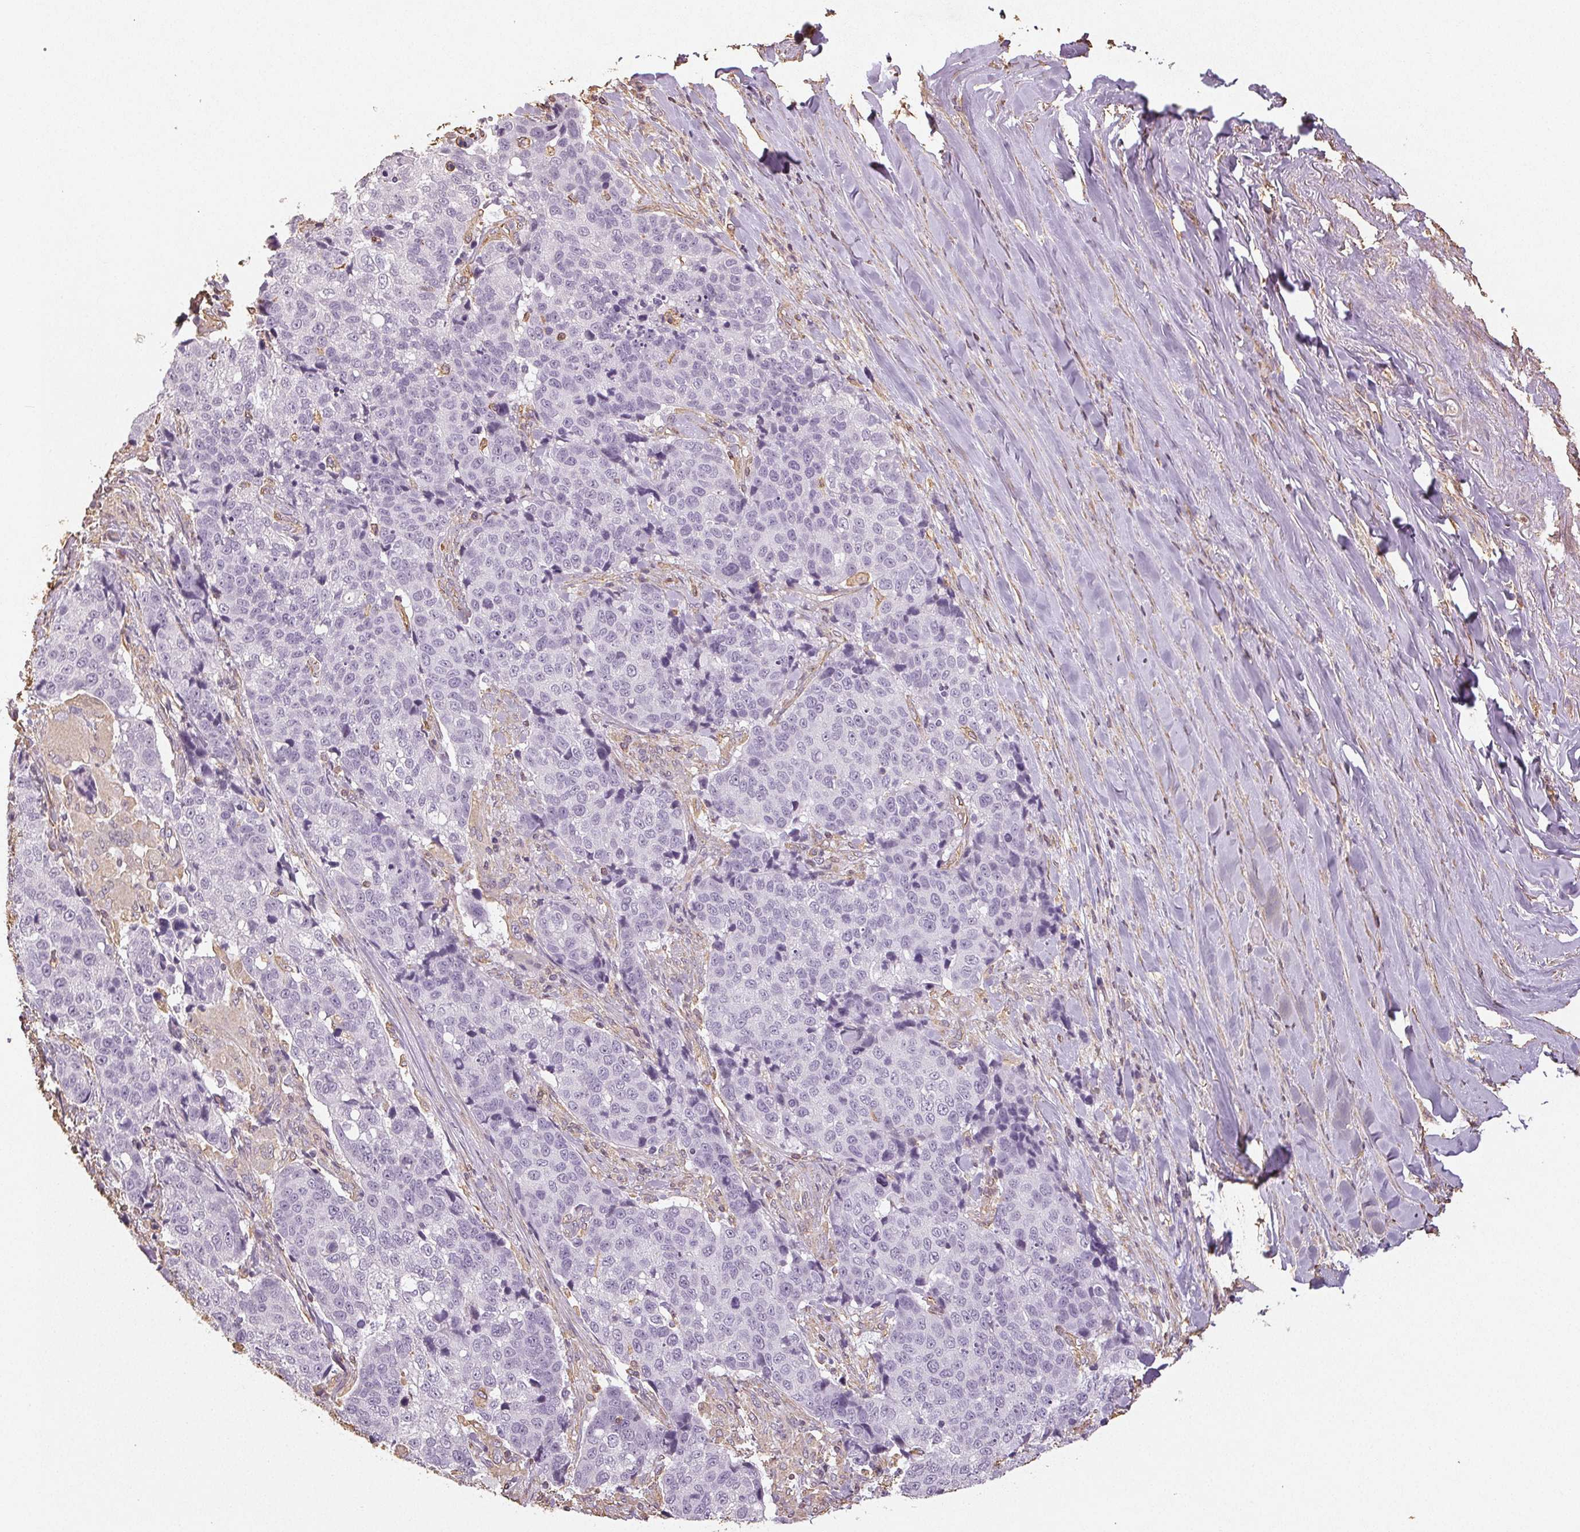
{"staining": {"intensity": "negative", "quantity": "none", "location": "none"}, "tissue": "lung cancer", "cell_type": "Tumor cells", "image_type": "cancer", "snomed": [{"axis": "morphology", "description": "Squamous cell carcinoma, NOS"}, {"axis": "topography", "description": "Lymph node"}, {"axis": "topography", "description": "Lung"}], "caption": "High power microscopy image of an immunohistochemistry image of squamous cell carcinoma (lung), revealing no significant positivity in tumor cells.", "gene": "COL7A1", "patient": {"sex": "male", "age": 61}}